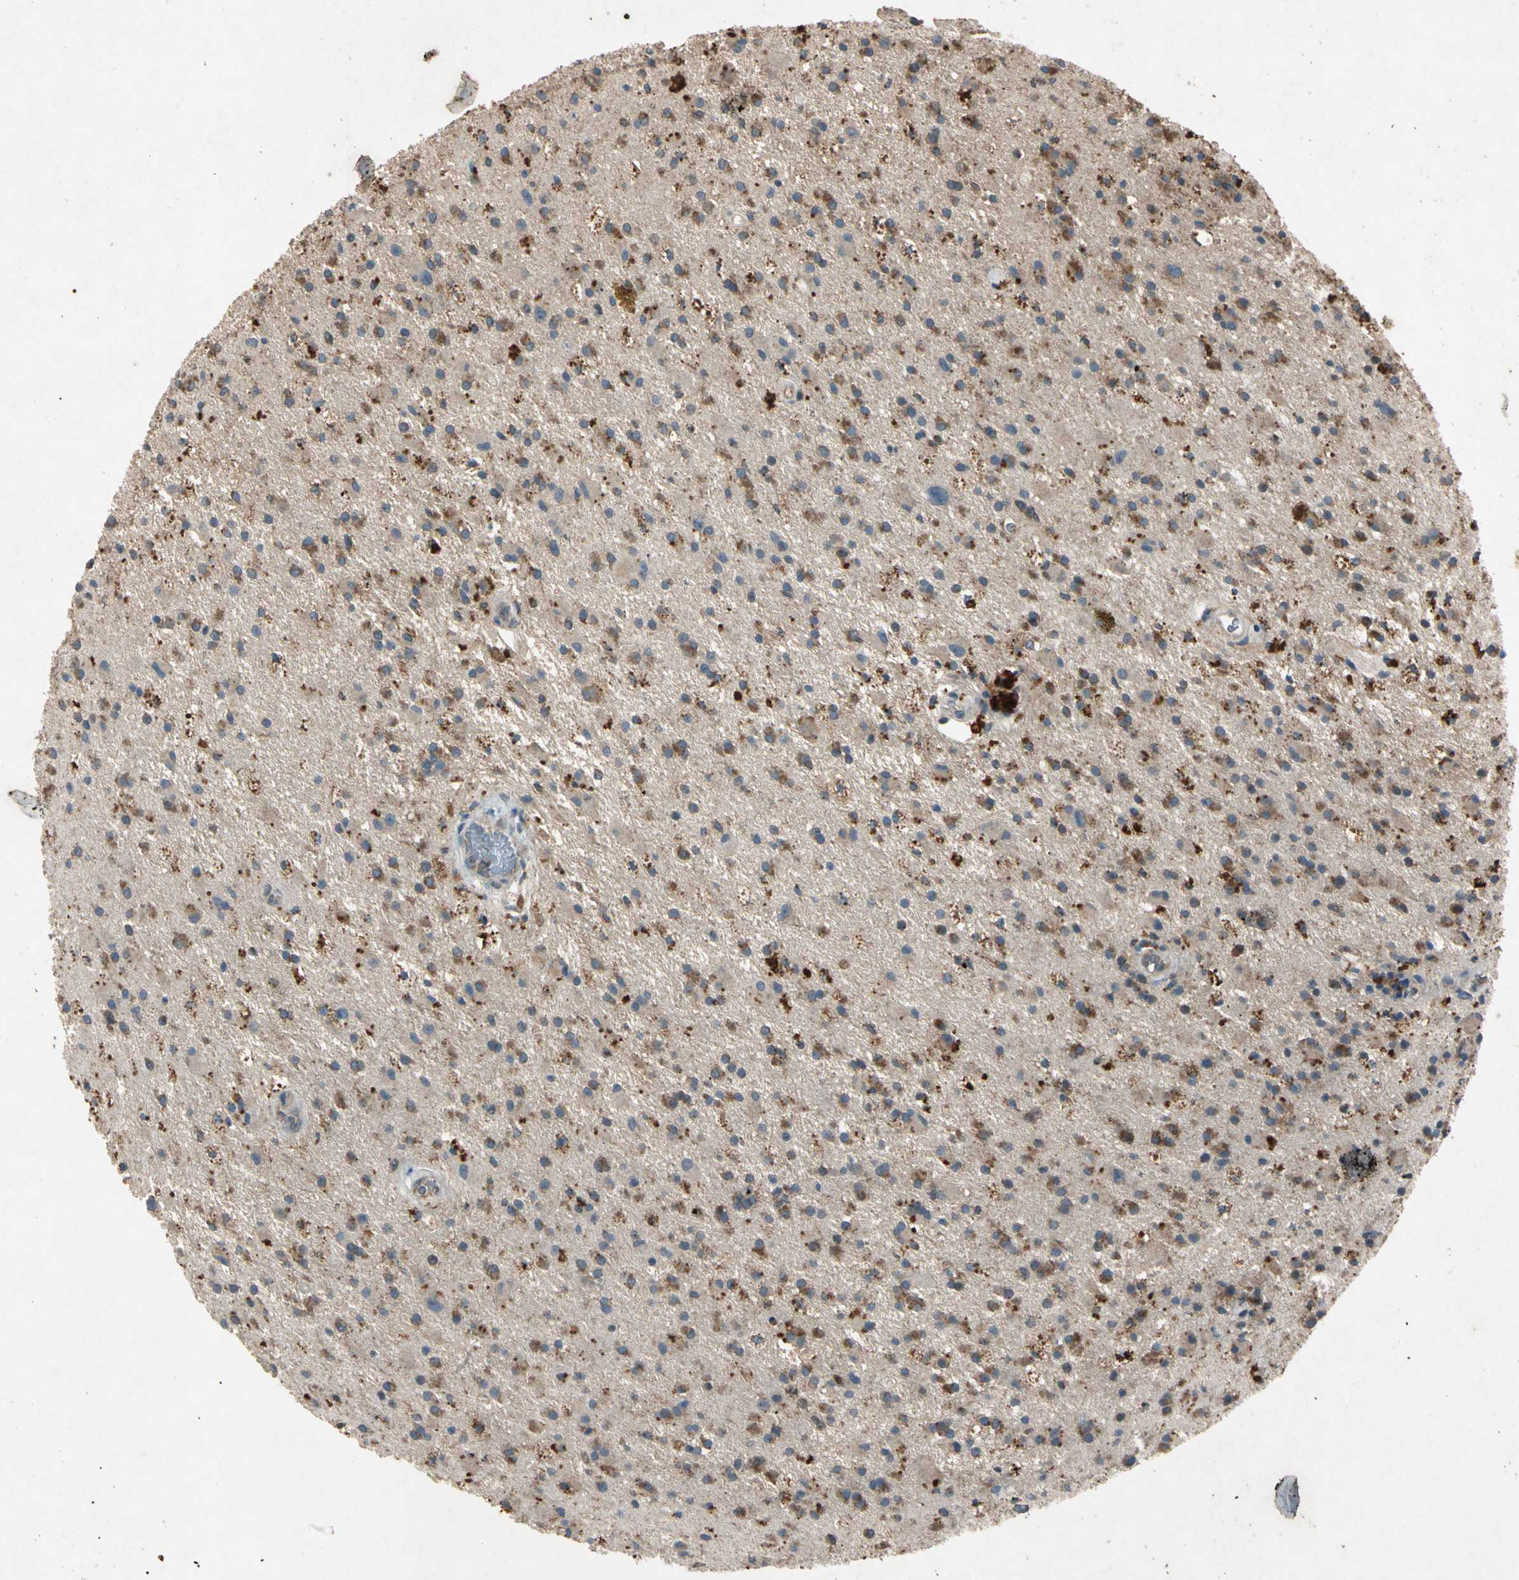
{"staining": {"intensity": "weak", "quantity": "<25%", "location": "cytoplasmic/membranous"}, "tissue": "glioma", "cell_type": "Tumor cells", "image_type": "cancer", "snomed": [{"axis": "morphology", "description": "Glioma, malignant, Low grade"}, {"axis": "topography", "description": "Brain"}], "caption": "High magnification brightfield microscopy of glioma stained with DAB (brown) and counterstained with hematoxylin (blue): tumor cells show no significant staining.", "gene": "GPLD1", "patient": {"sex": "male", "age": 58}}